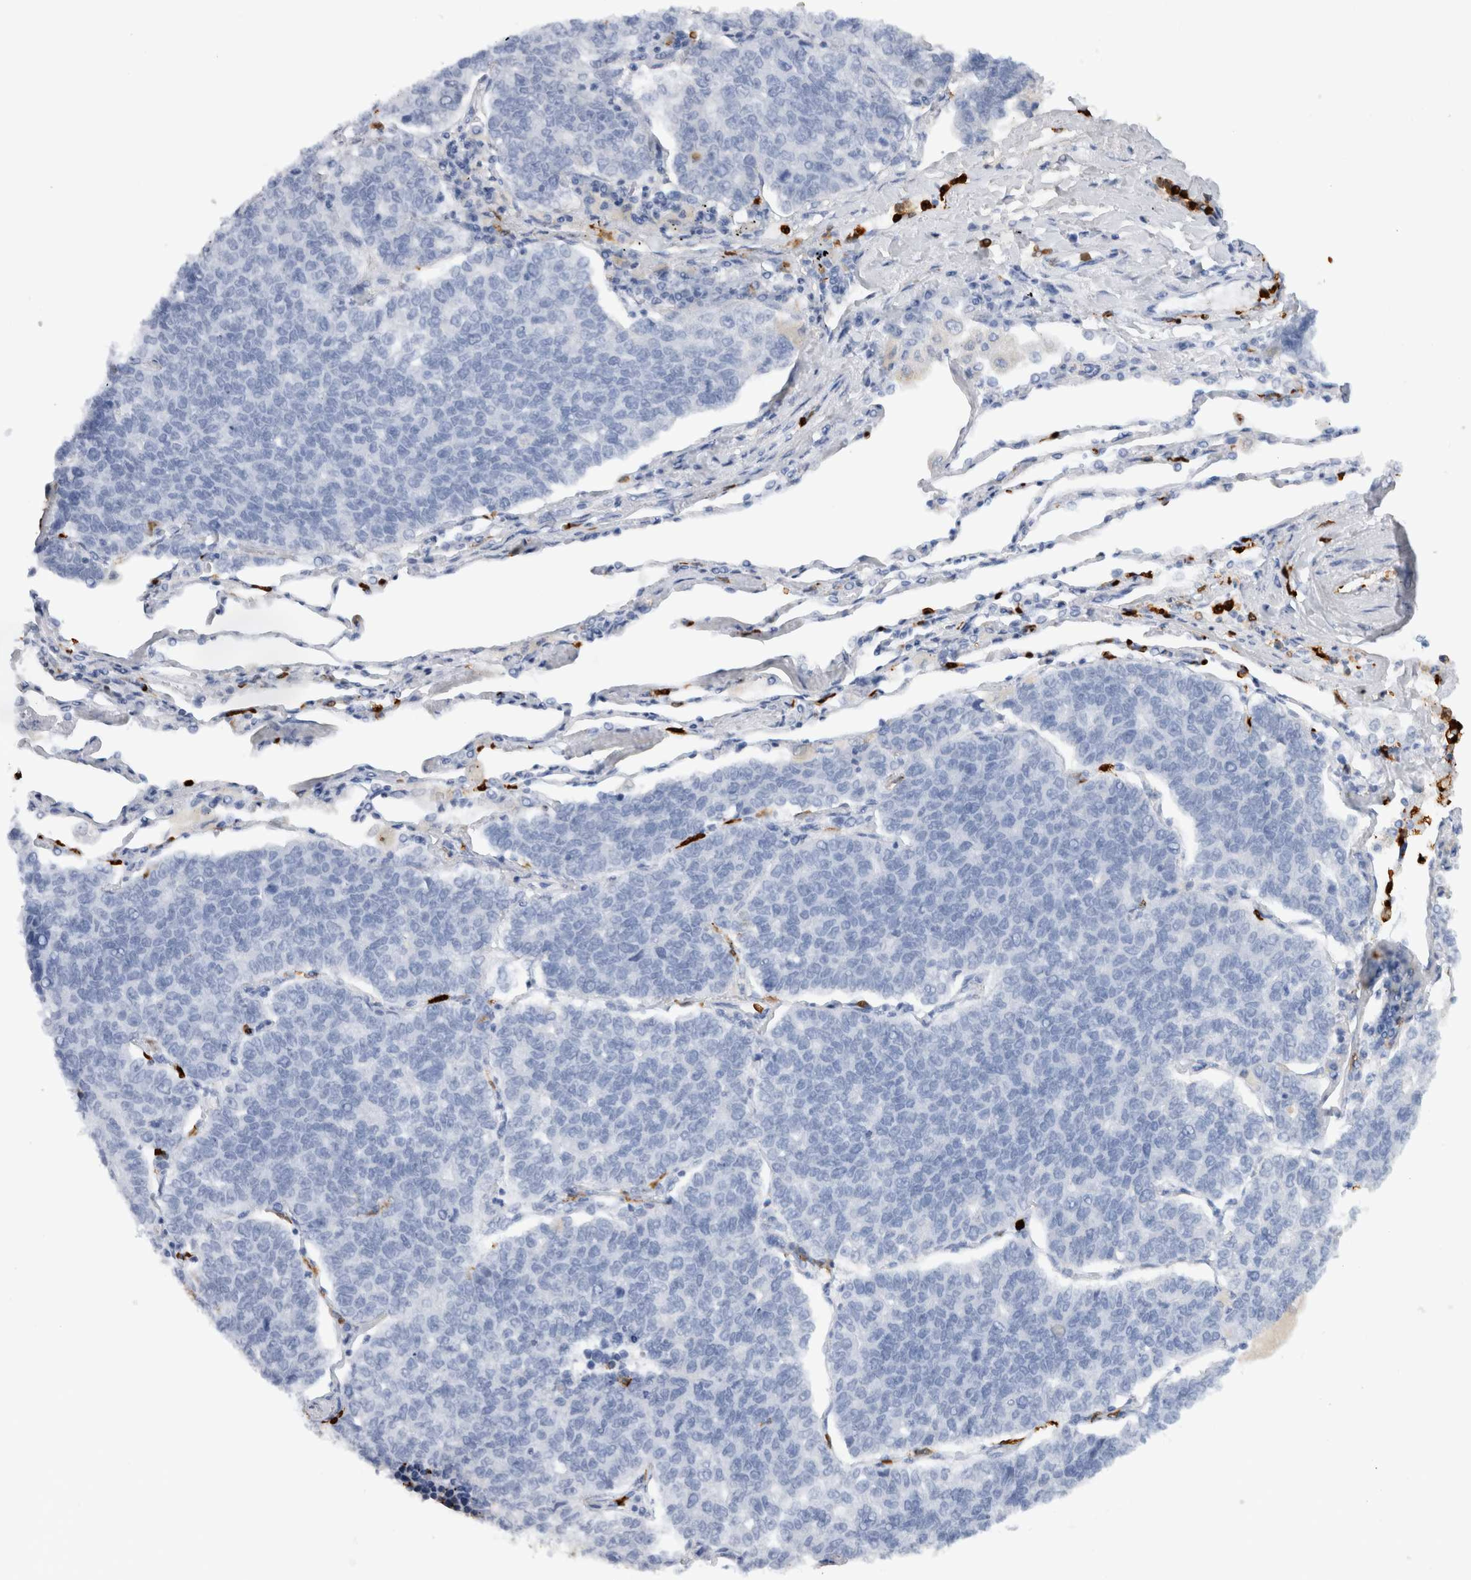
{"staining": {"intensity": "negative", "quantity": "none", "location": "none"}, "tissue": "lung cancer", "cell_type": "Tumor cells", "image_type": "cancer", "snomed": [{"axis": "morphology", "description": "Adenocarcinoma, NOS"}, {"axis": "topography", "description": "Lung"}], "caption": "Human lung cancer stained for a protein using immunohistochemistry displays no positivity in tumor cells.", "gene": "S100A8", "patient": {"sex": "male", "age": 49}}